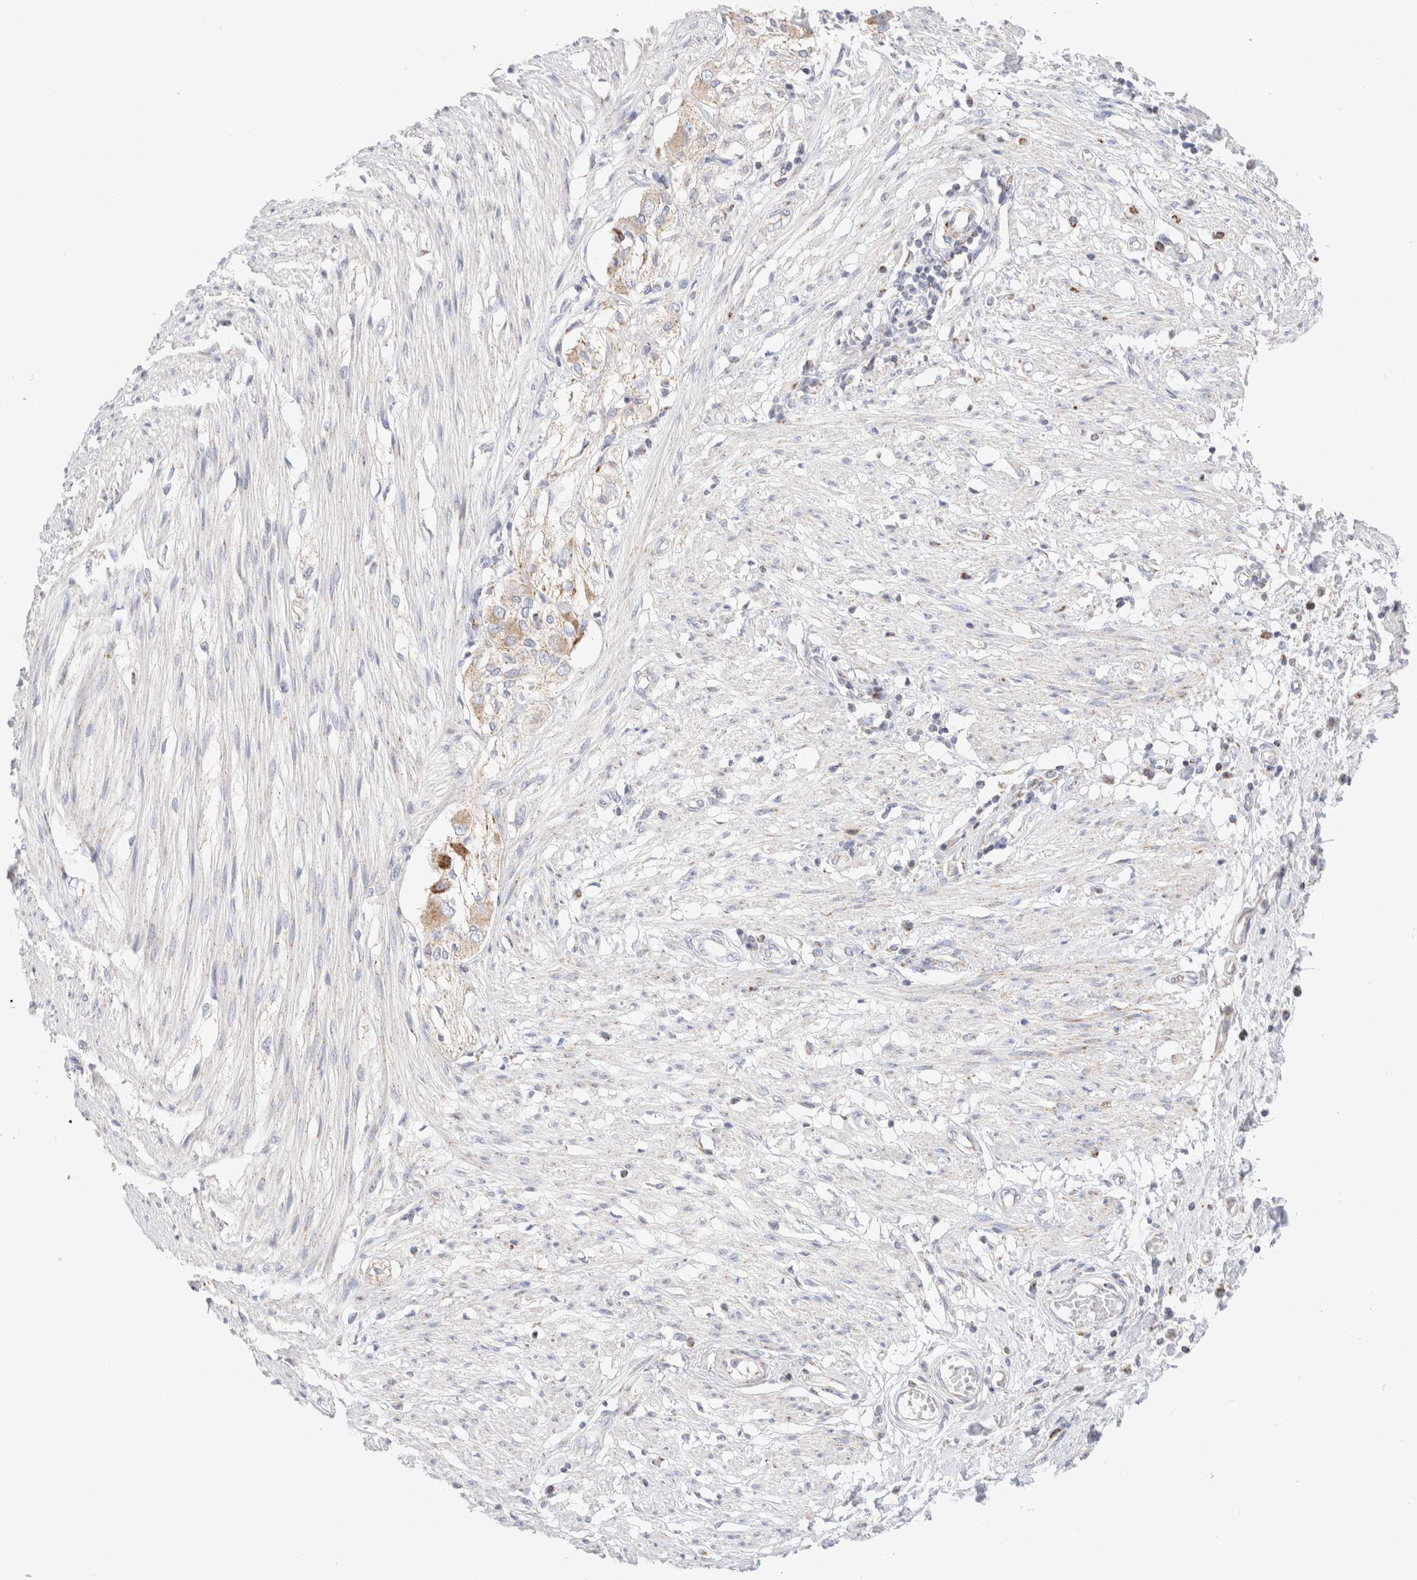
{"staining": {"intensity": "negative", "quantity": "none", "location": "none"}, "tissue": "smooth muscle", "cell_type": "Smooth muscle cells", "image_type": "normal", "snomed": [{"axis": "morphology", "description": "Normal tissue, NOS"}, {"axis": "morphology", "description": "Adenocarcinoma, NOS"}, {"axis": "topography", "description": "Smooth muscle"}, {"axis": "topography", "description": "Colon"}], "caption": "A high-resolution image shows immunohistochemistry (IHC) staining of unremarkable smooth muscle, which reveals no significant staining in smooth muscle cells.", "gene": "ATP6V1C1", "patient": {"sex": "male", "age": 14}}